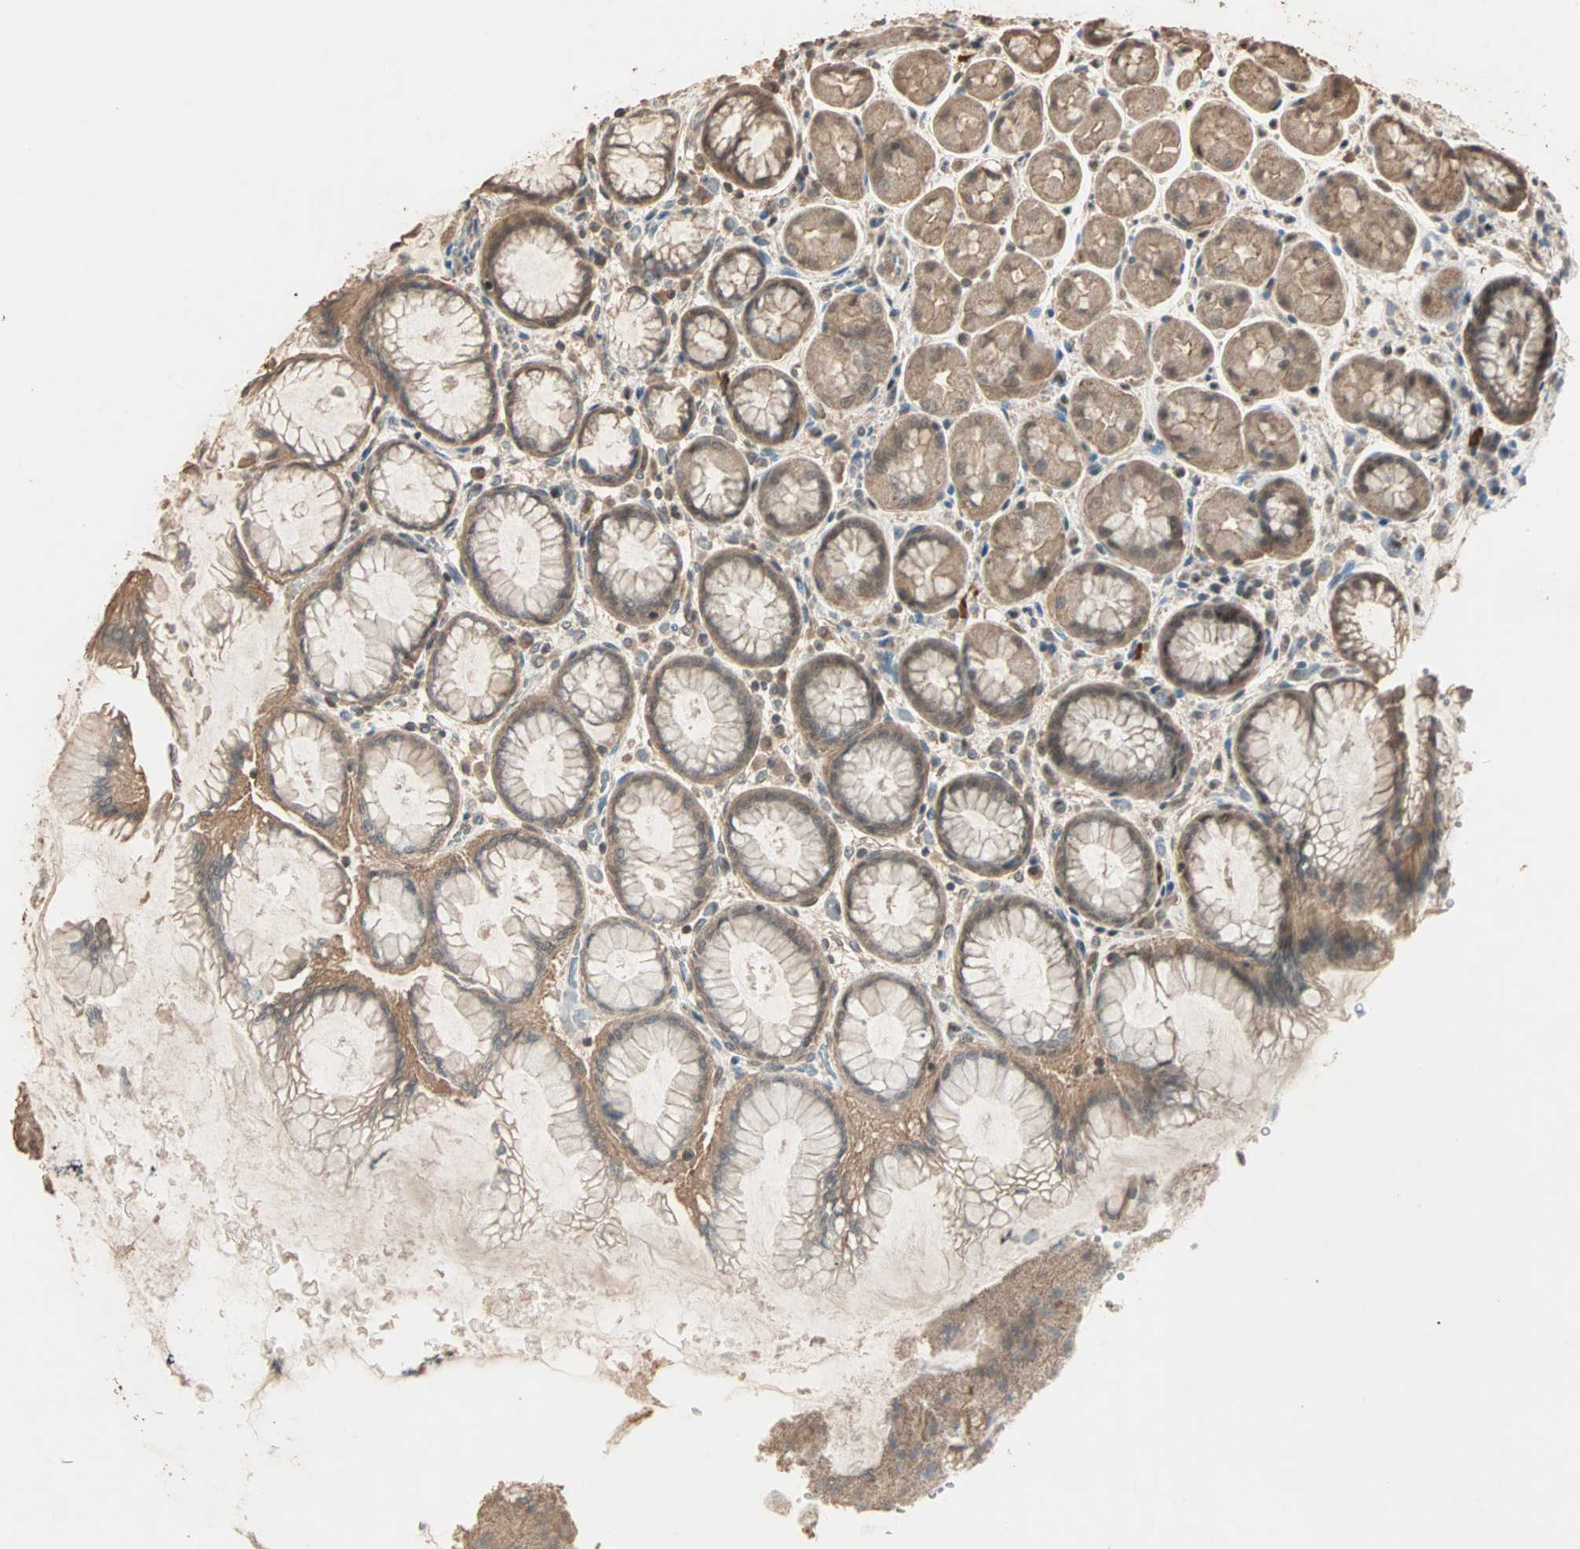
{"staining": {"intensity": "moderate", "quantity": ">75%", "location": "cytoplasmic/membranous,nuclear"}, "tissue": "stomach", "cell_type": "Glandular cells", "image_type": "normal", "snomed": [{"axis": "morphology", "description": "Normal tissue, NOS"}, {"axis": "topography", "description": "Stomach, upper"}], "caption": "The immunohistochemical stain shows moderate cytoplasmic/membranous,nuclear positivity in glandular cells of benign stomach.", "gene": "ZBTB33", "patient": {"sex": "female", "age": 56}}